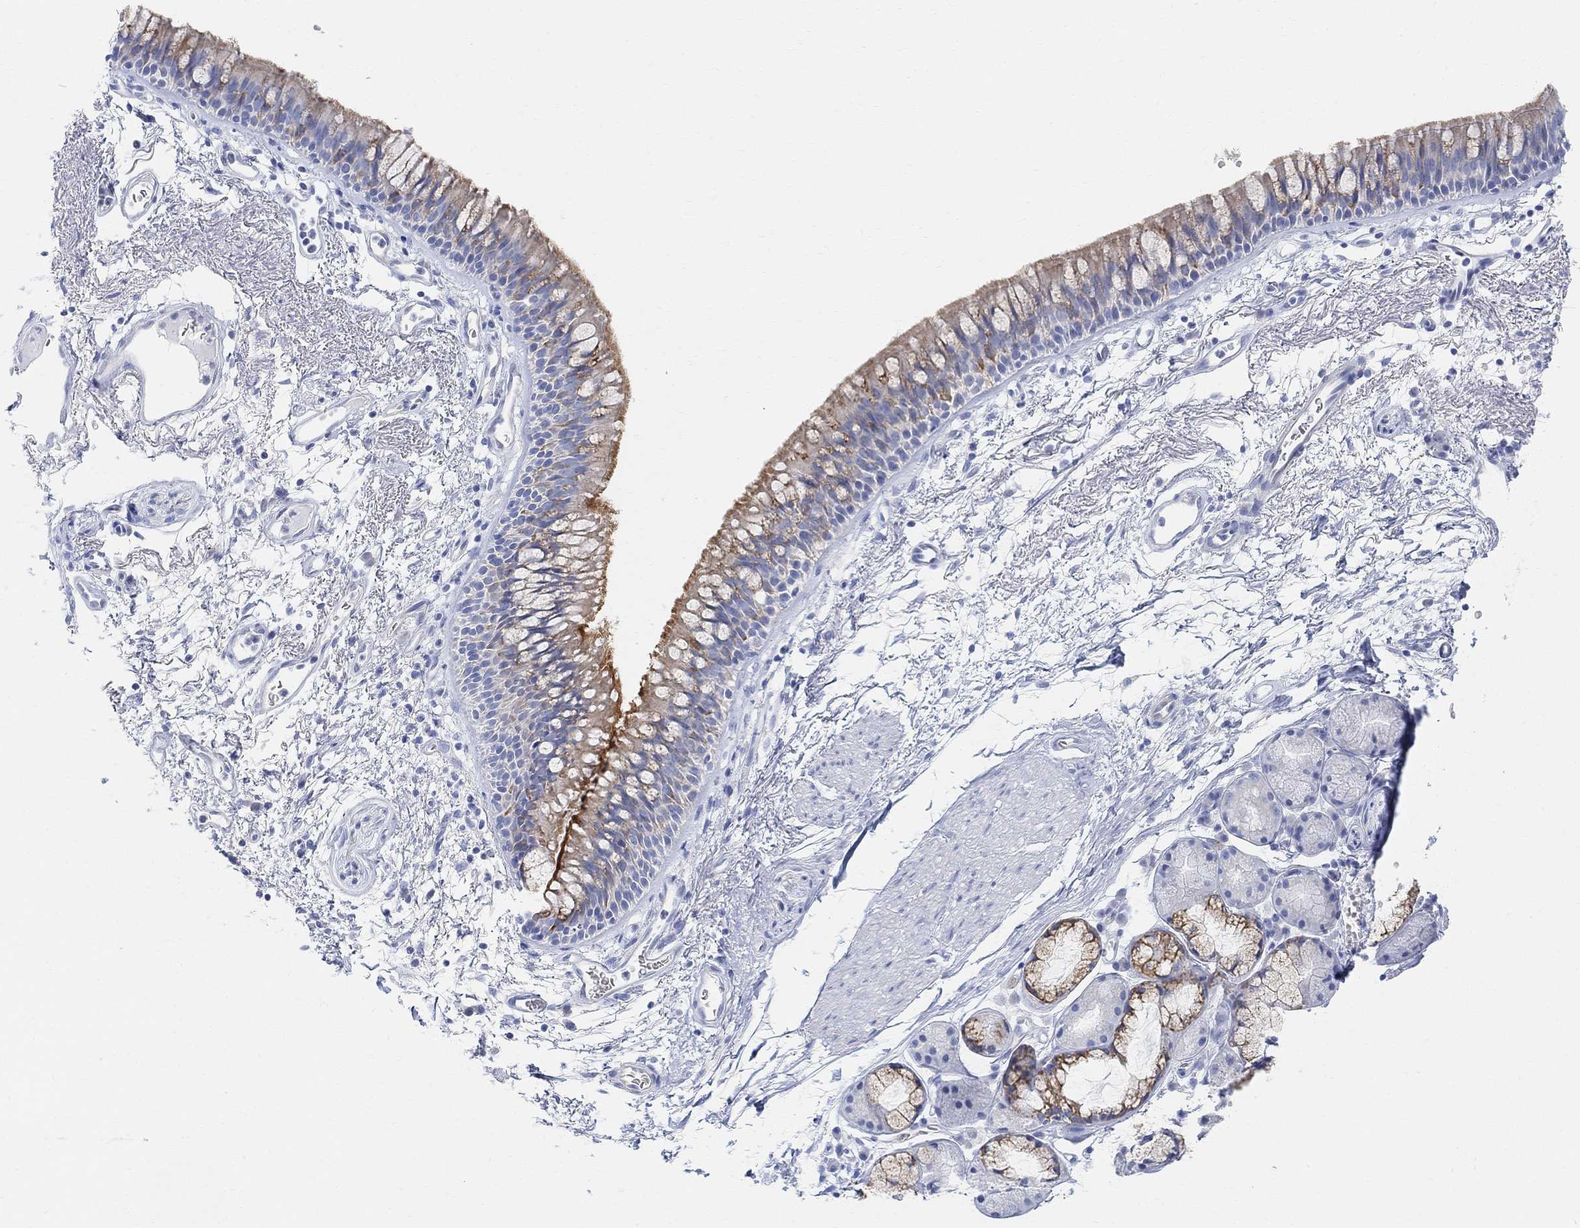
{"staining": {"intensity": "strong", "quantity": "<25%", "location": "cytoplasmic/membranous"}, "tissue": "bronchus", "cell_type": "Respiratory epithelial cells", "image_type": "normal", "snomed": [{"axis": "morphology", "description": "Normal tissue, NOS"}, {"axis": "topography", "description": "Cartilage tissue"}, {"axis": "topography", "description": "Bronchus"}], "caption": "Protein staining of normal bronchus displays strong cytoplasmic/membranous expression in about <25% of respiratory epithelial cells. Ihc stains the protein of interest in brown and the nuclei are stained blue.", "gene": "RETNLB", "patient": {"sex": "male", "age": 66}}